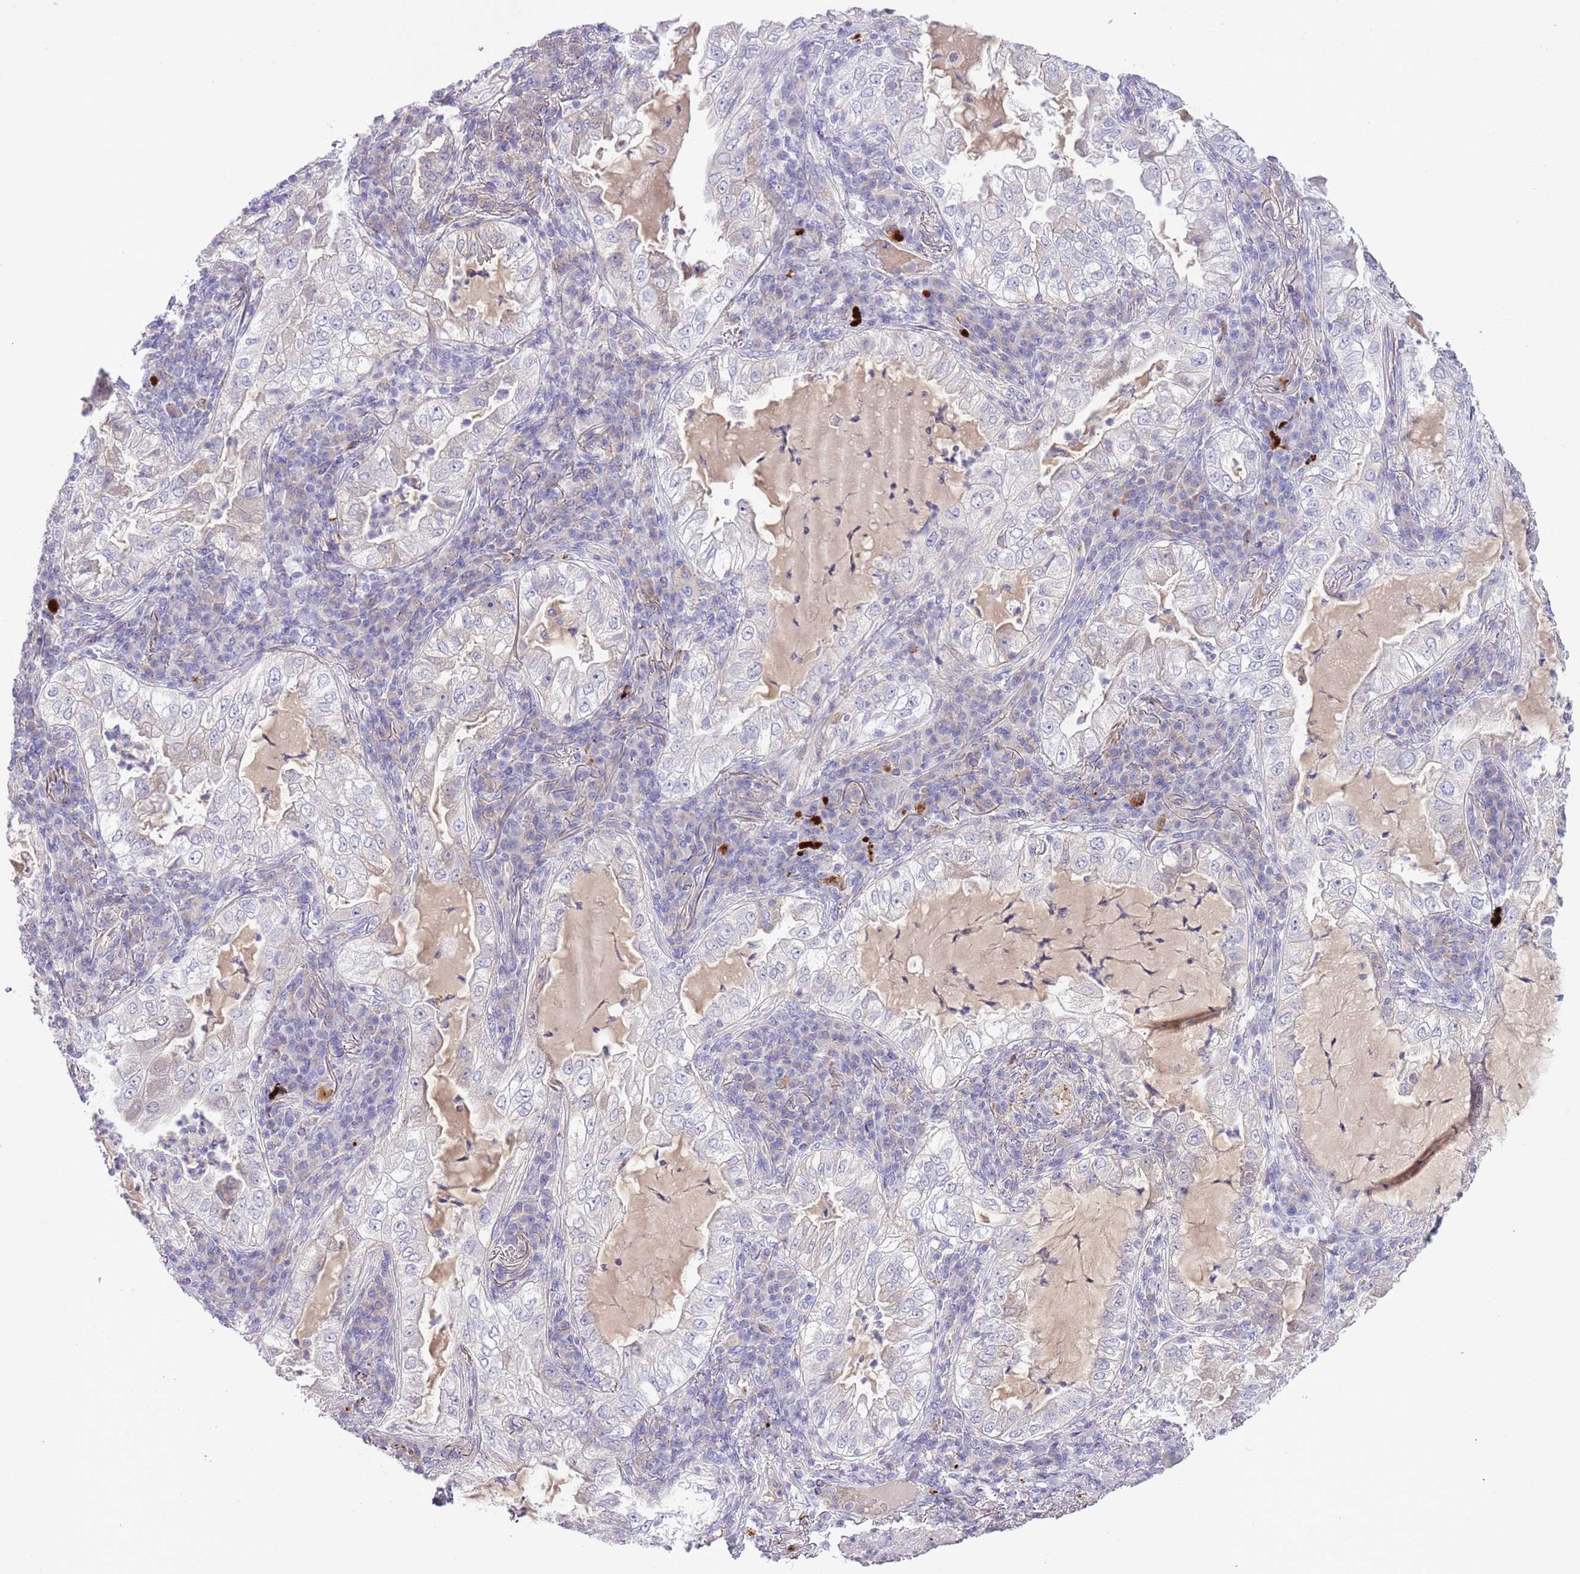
{"staining": {"intensity": "negative", "quantity": "none", "location": "none"}, "tissue": "lung cancer", "cell_type": "Tumor cells", "image_type": "cancer", "snomed": [{"axis": "morphology", "description": "Adenocarcinoma, NOS"}, {"axis": "topography", "description": "Lung"}], "caption": "The micrograph exhibits no staining of tumor cells in lung cancer (adenocarcinoma).", "gene": "ABHD17A", "patient": {"sex": "female", "age": 73}}